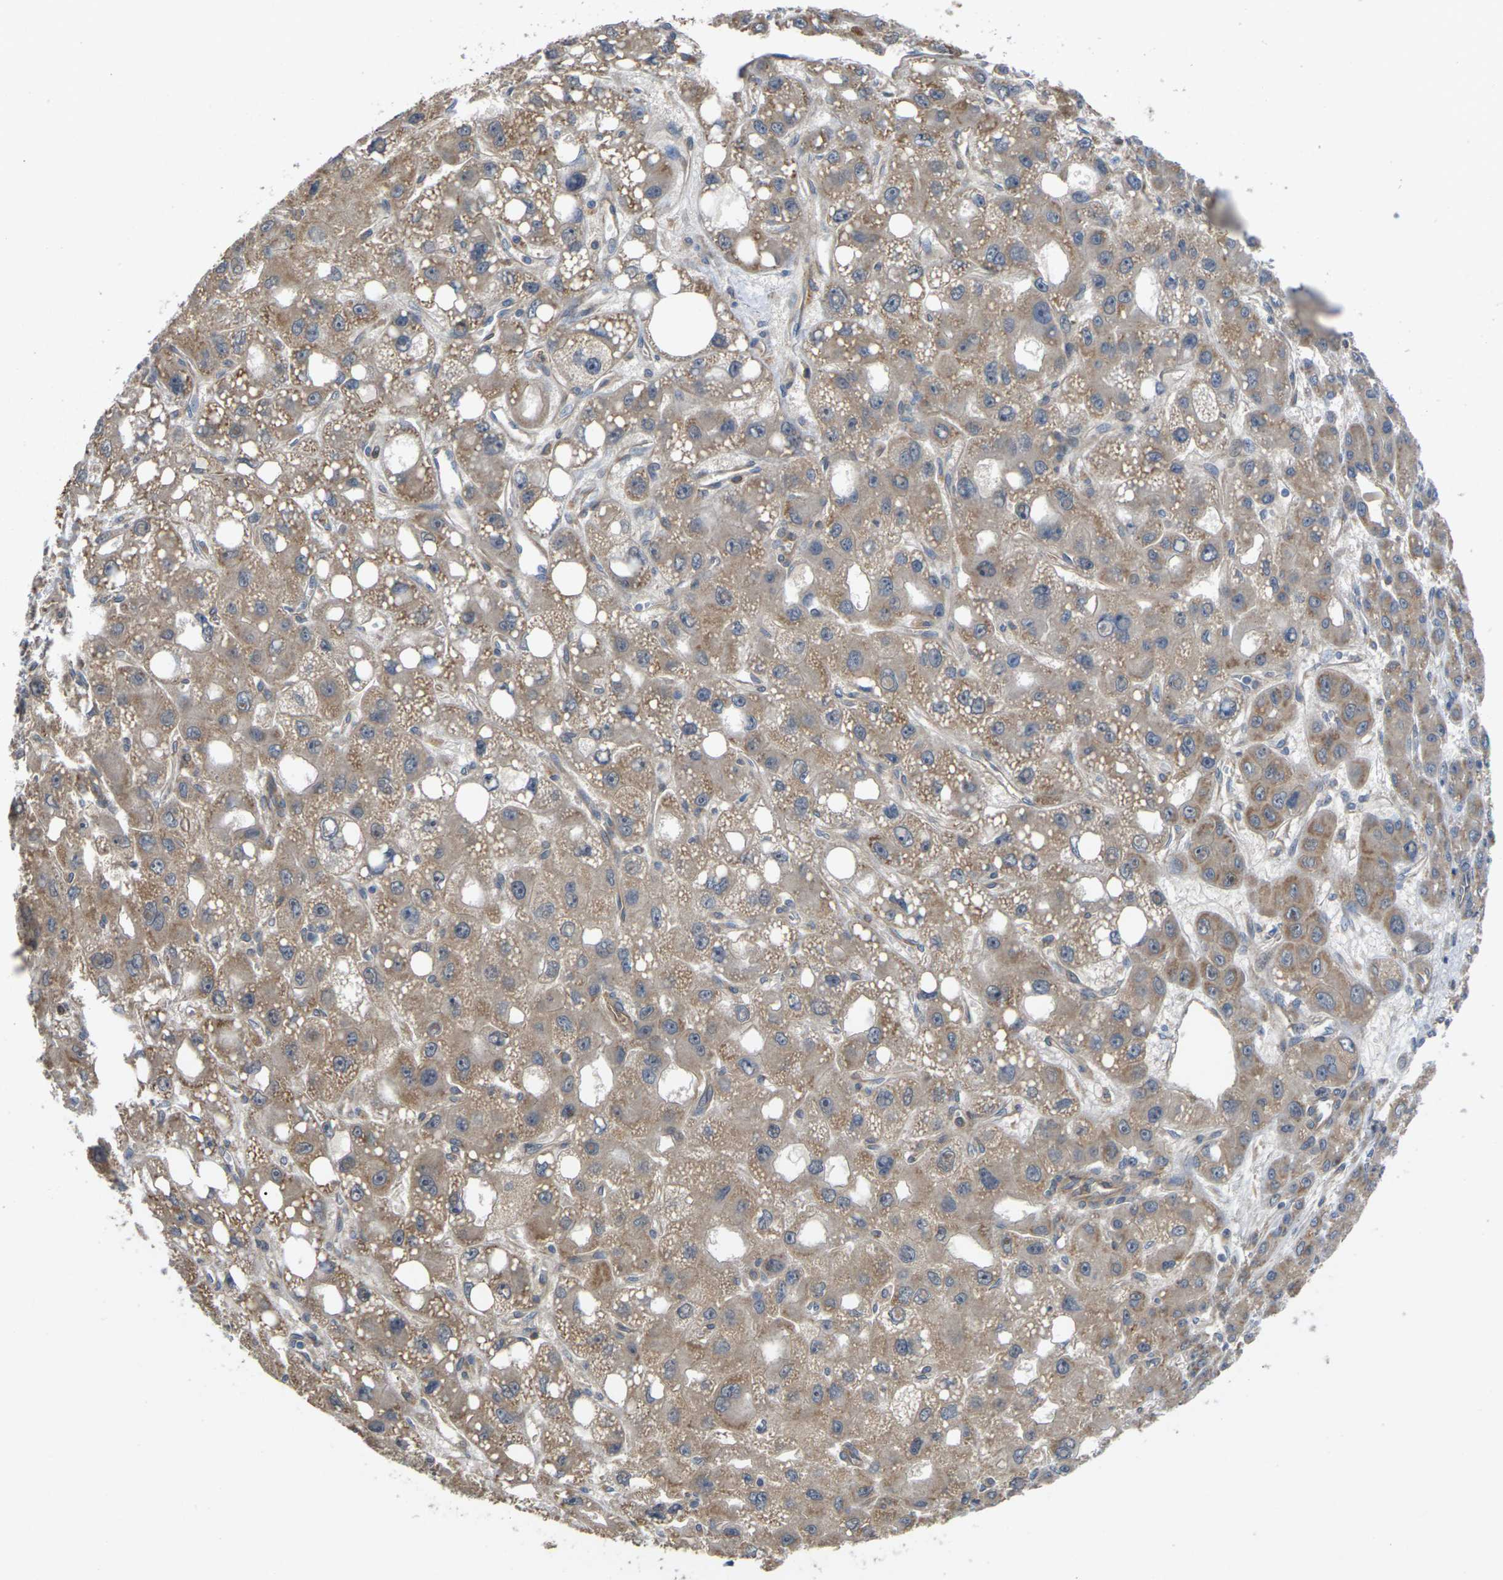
{"staining": {"intensity": "moderate", "quantity": ">75%", "location": "cytoplasmic/membranous"}, "tissue": "liver cancer", "cell_type": "Tumor cells", "image_type": "cancer", "snomed": [{"axis": "morphology", "description": "Carcinoma, Hepatocellular, NOS"}, {"axis": "topography", "description": "Liver"}], "caption": "Tumor cells demonstrate medium levels of moderate cytoplasmic/membranous staining in approximately >75% of cells in hepatocellular carcinoma (liver).", "gene": "TIAM1", "patient": {"sex": "male", "age": 55}}